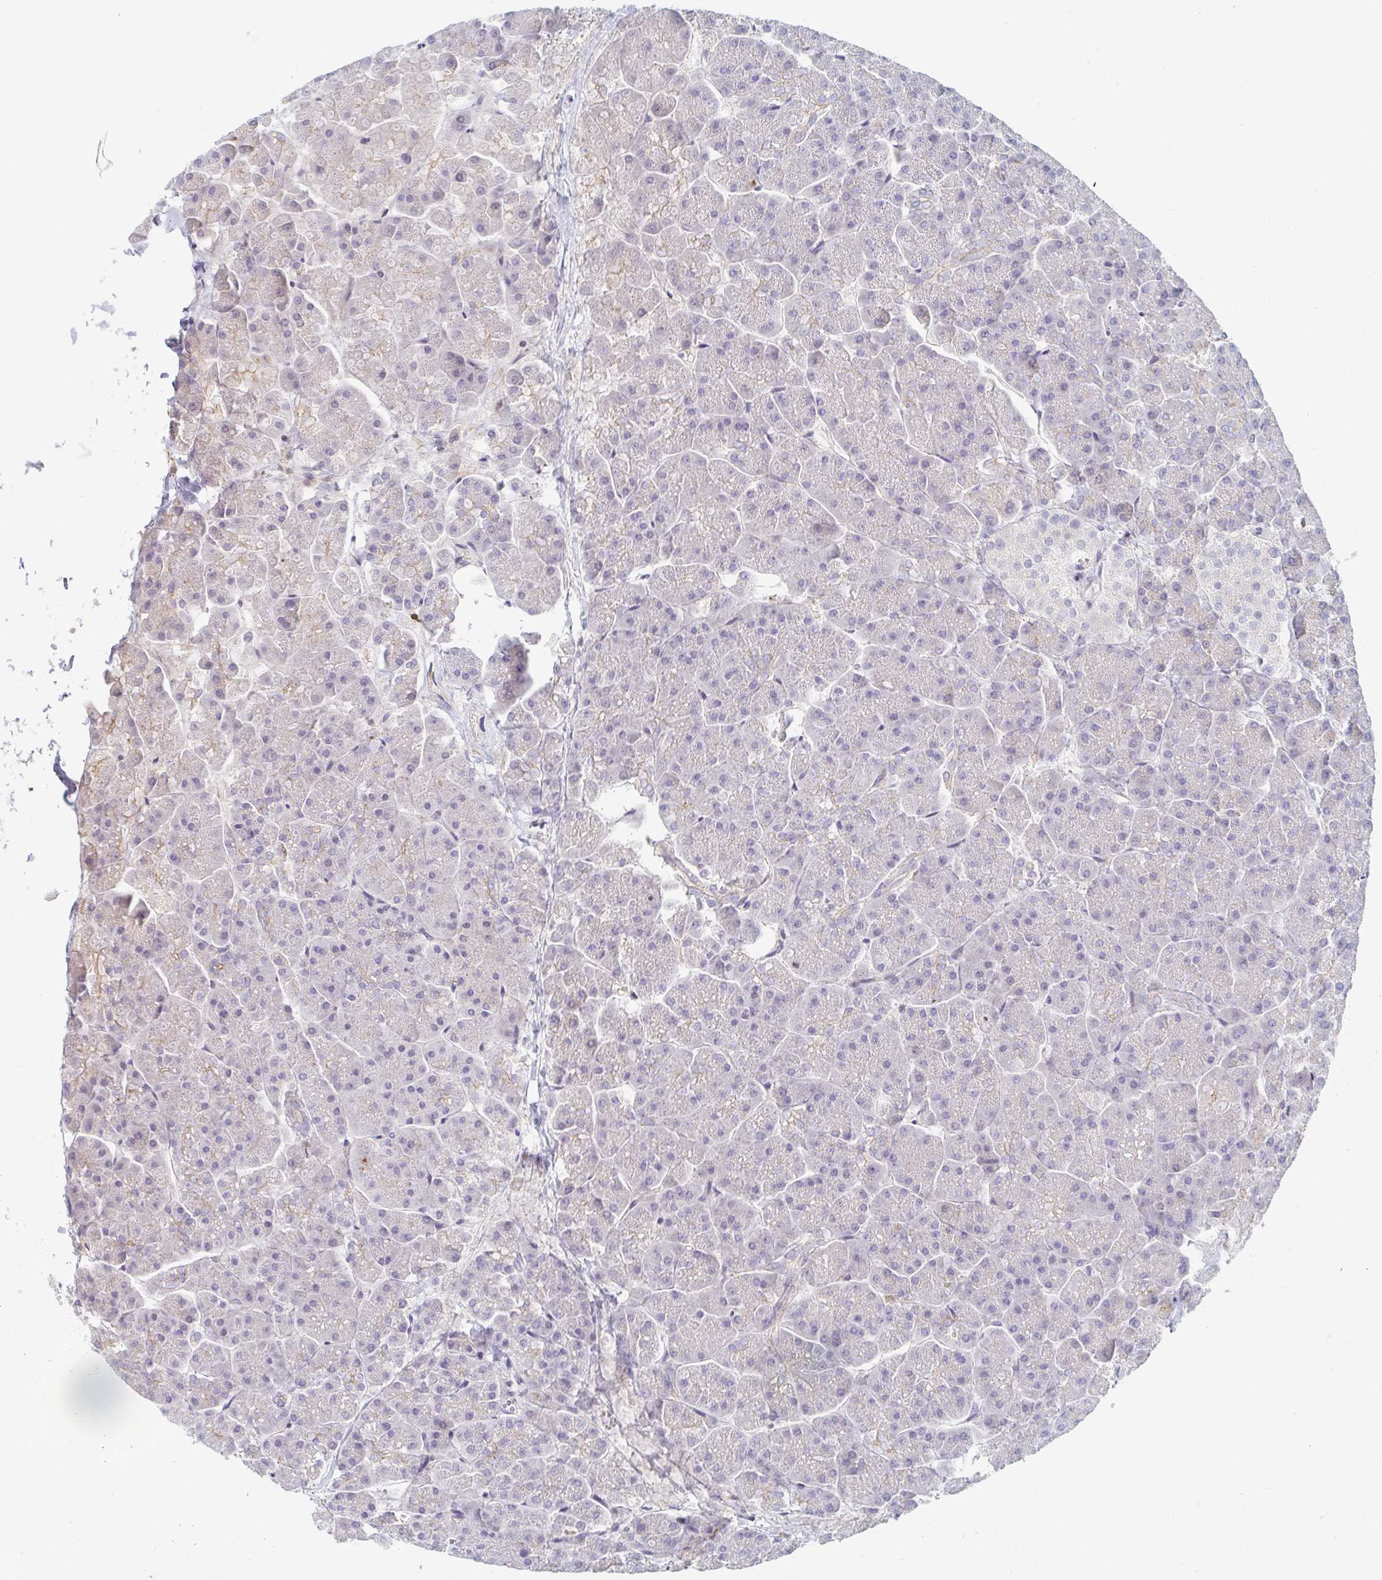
{"staining": {"intensity": "negative", "quantity": "none", "location": "none"}, "tissue": "pancreas", "cell_type": "Exocrine glandular cells", "image_type": "normal", "snomed": [{"axis": "morphology", "description": "Normal tissue, NOS"}, {"axis": "topography", "description": "Pancreas"}, {"axis": "topography", "description": "Peripheral nerve tissue"}], "caption": "Immunohistochemistry (IHC) image of normal human pancreas stained for a protein (brown), which reveals no positivity in exocrine glandular cells. (DAB (3,3'-diaminobenzidine) immunohistochemistry visualized using brightfield microscopy, high magnification).", "gene": "MYLK2", "patient": {"sex": "male", "age": 54}}